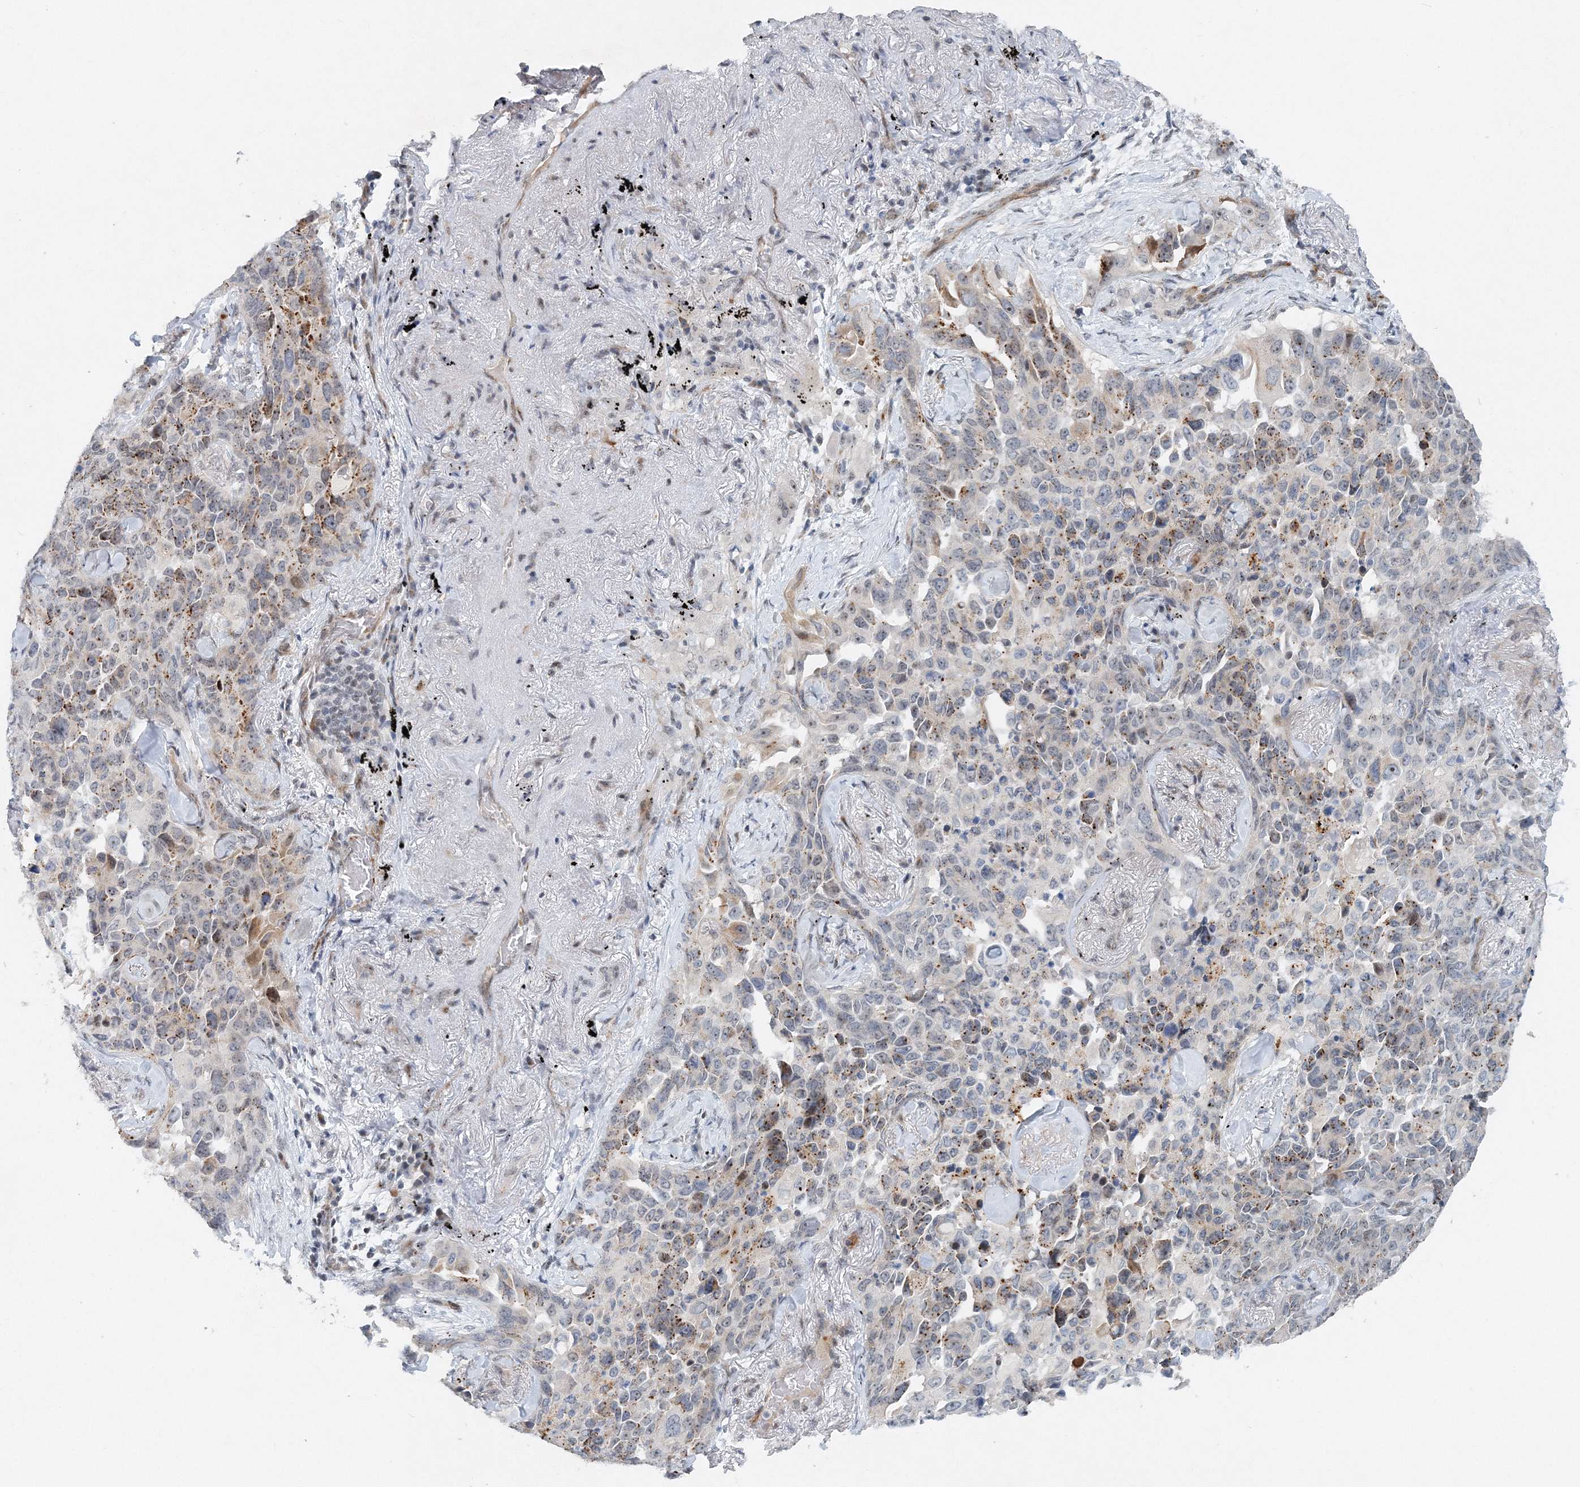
{"staining": {"intensity": "moderate", "quantity": "25%-75%", "location": "cytoplasmic/membranous"}, "tissue": "lung cancer", "cell_type": "Tumor cells", "image_type": "cancer", "snomed": [{"axis": "morphology", "description": "Adenocarcinoma, NOS"}, {"axis": "topography", "description": "Lung"}], "caption": "IHC micrograph of neoplastic tissue: human adenocarcinoma (lung) stained using IHC shows medium levels of moderate protein expression localized specifically in the cytoplasmic/membranous of tumor cells, appearing as a cytoplasmic/membranous brown color.", "gene": "UIMC1", "patient": {"sex": "female", "age": 67}}